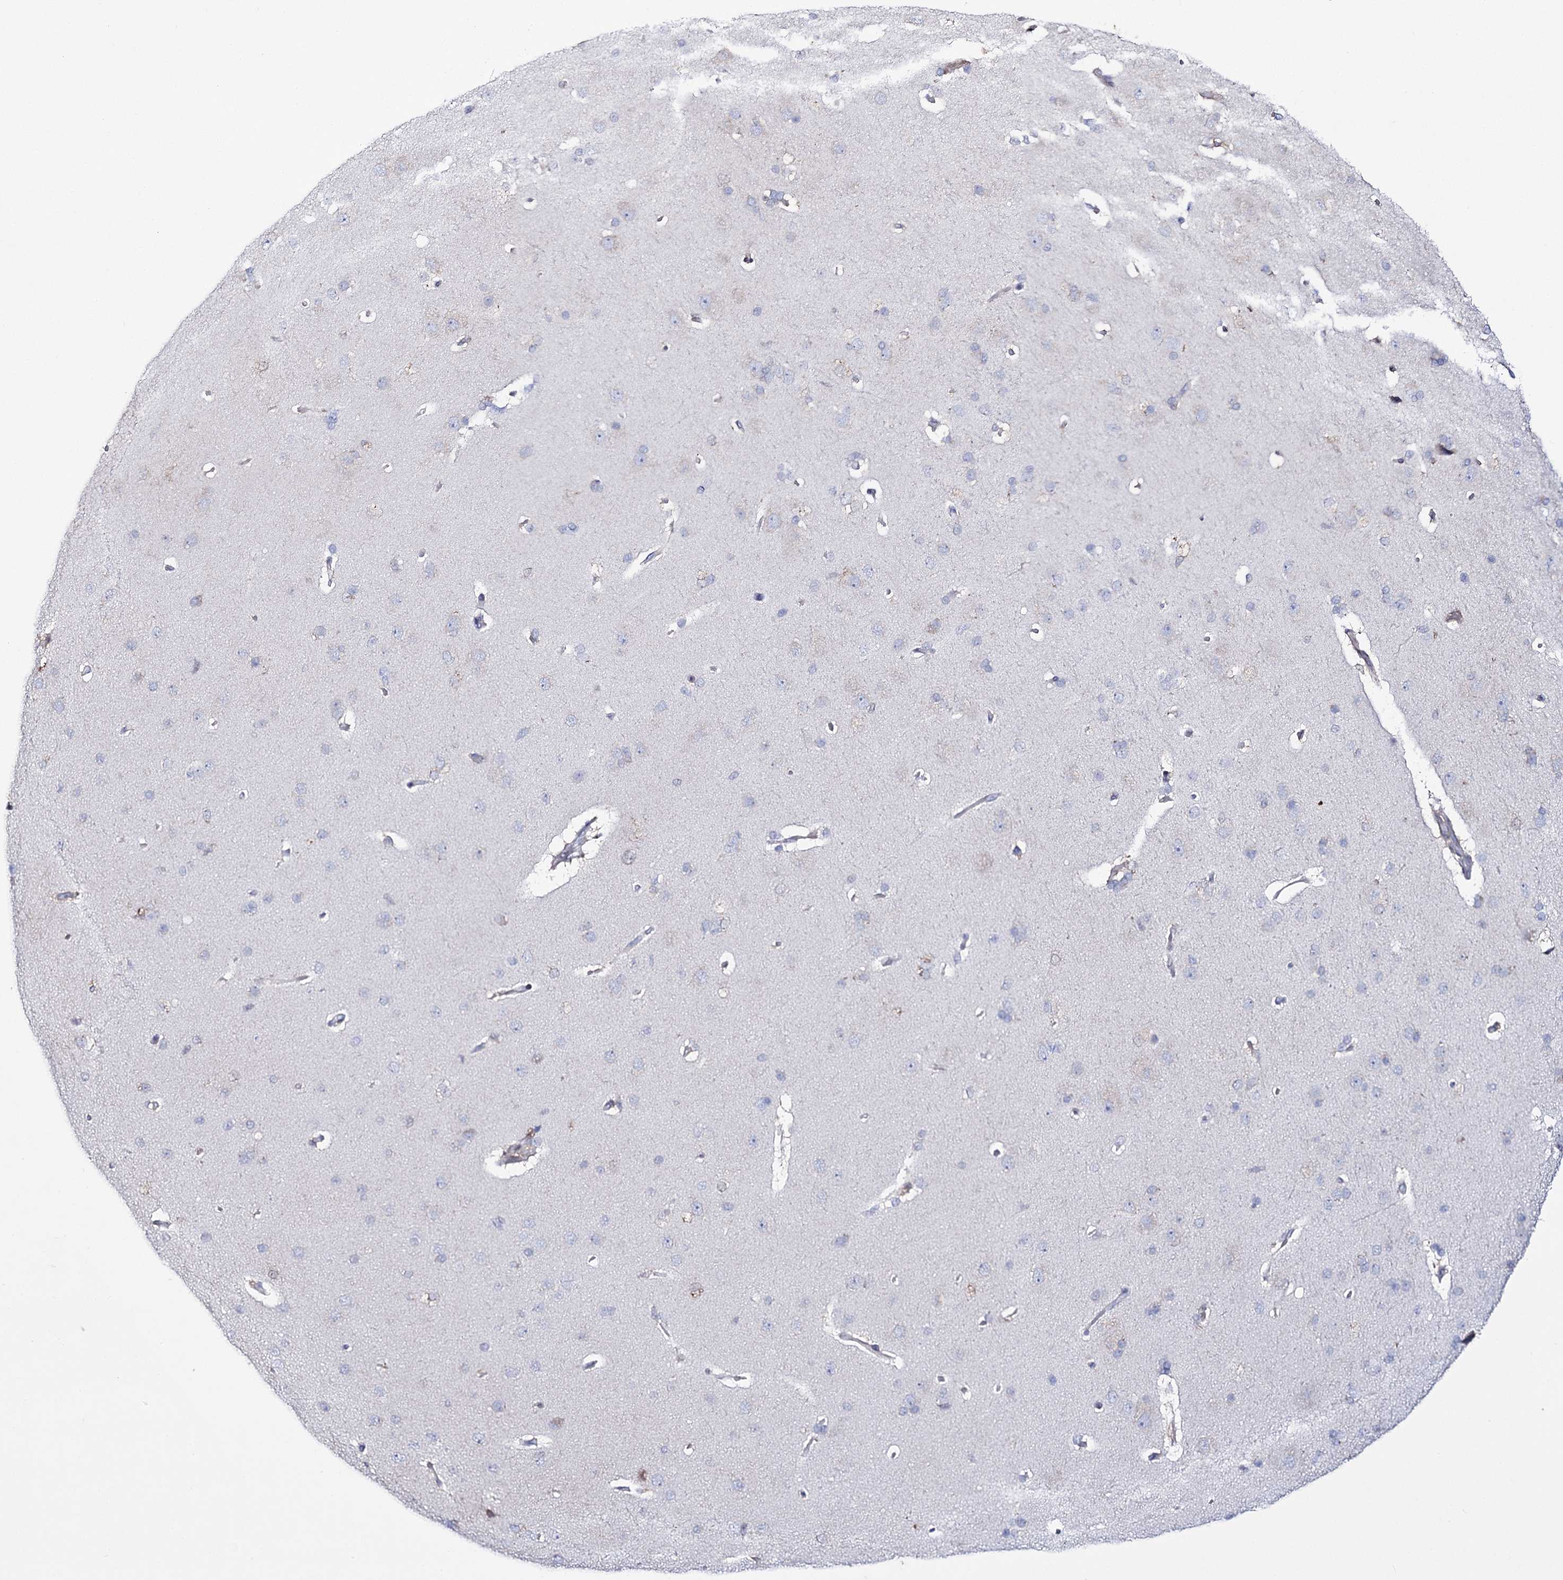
{"staining": {"intensity": "moderate", "quantity": "<25%", "location": "cytoplasmic/membranous"}, "tissue": "cerebral cortex", "cell_type": "Endothelial cells", "image_type": "normal", "snomed": [{"axis": "morphology", "description": "Normal tissue, NOS"}, {"axis": "topography", "description": "Cerebral cortex"}], "caption": "A brown stain shows moderate cytoplasmic/membranous expression of a protein in endothelial cells of normal human cerebral cortex. (DAB (3,3'-diaminobenzidine) IHC, brown staining for protein, blue staining for nuclei).", "gene": "PTER", "patient": {"sex": "male", "age": 62}}